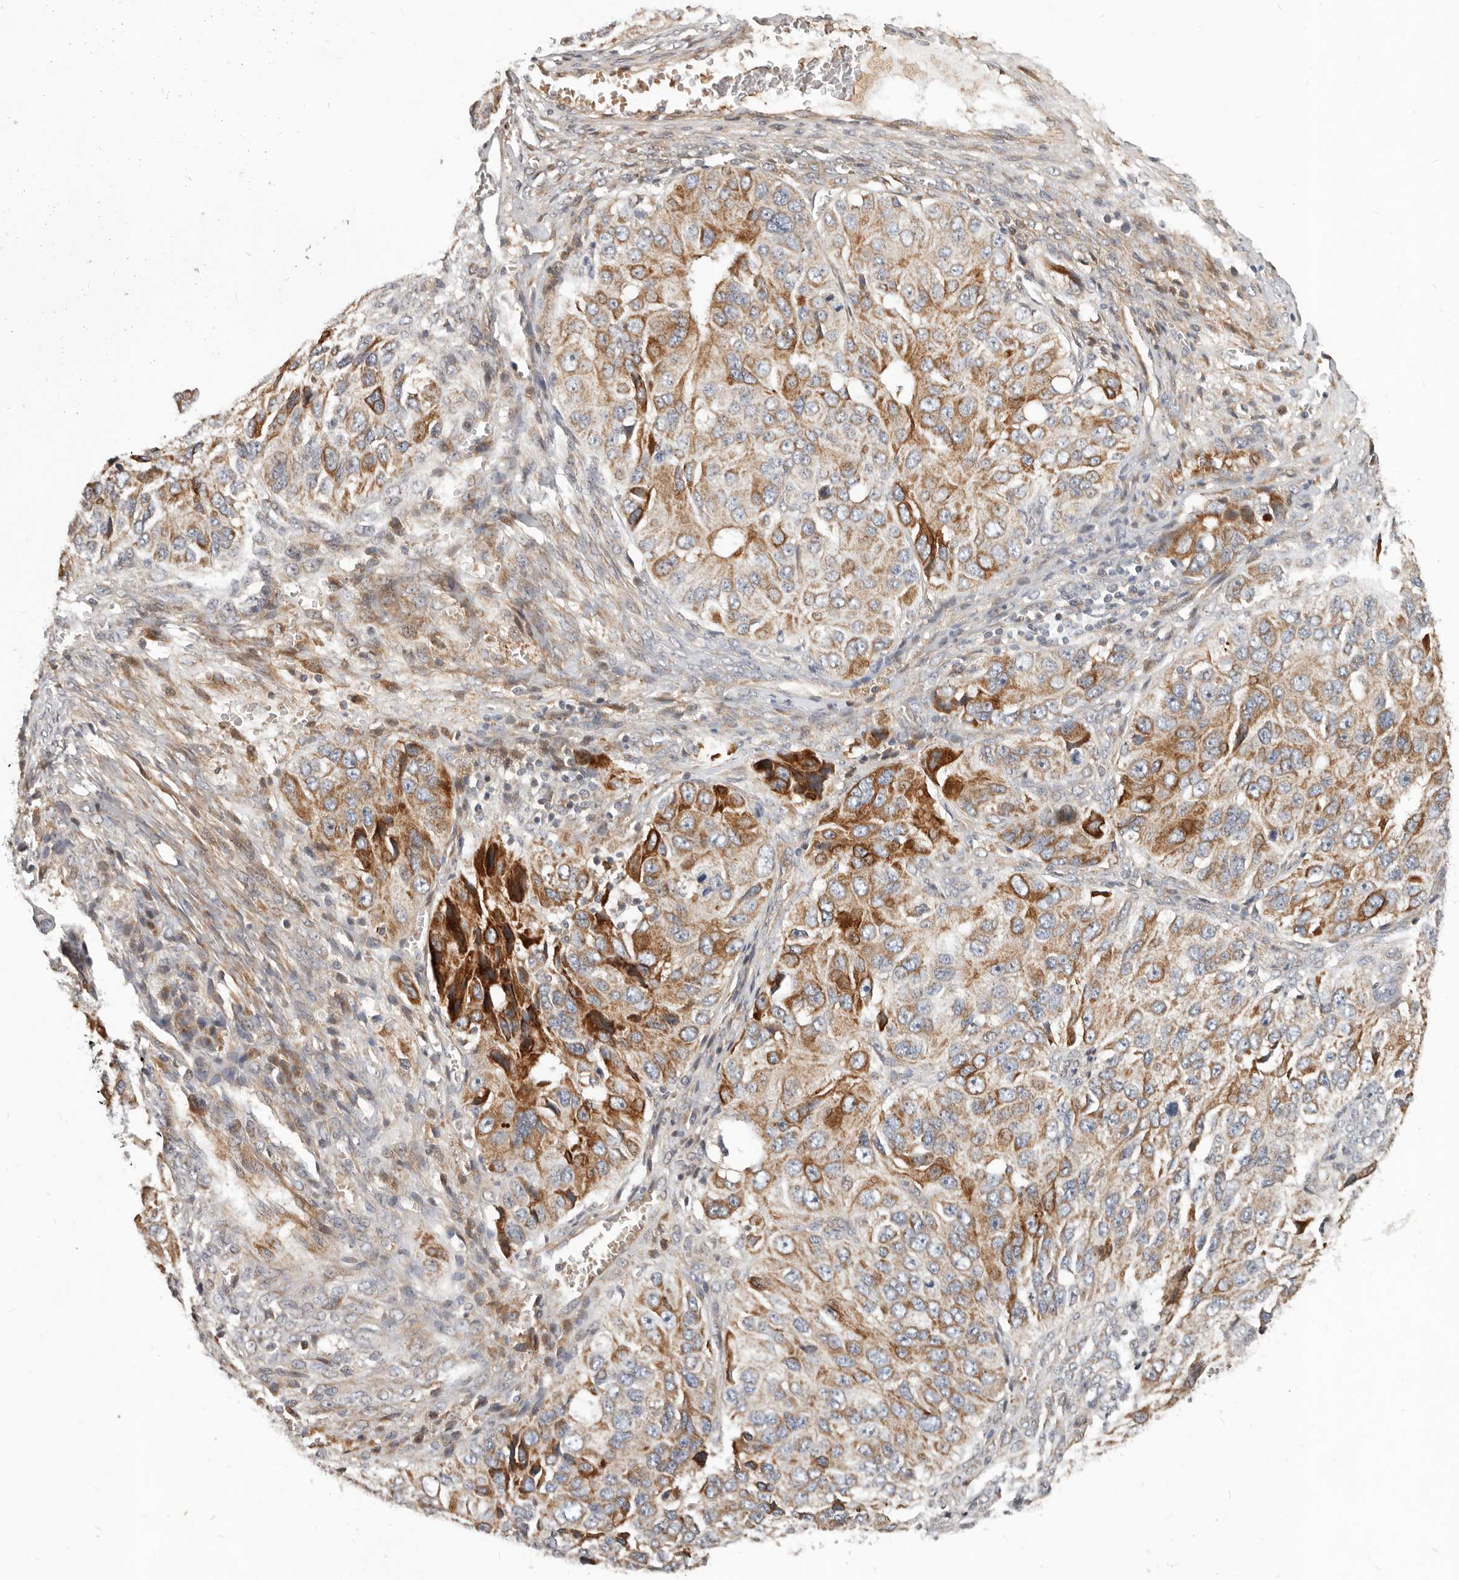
{"staining": {"intensity": "moderate", "quantity": ">75%", "location": "cytoplasmic/membranous"}, "tissue": "ovarian cancer", "cell_type": "Tumor cells", "image_type": "cancer", "snomed": [{"axis": "morphology", "description": "Carcinoma, endometroid"}, {"axis": "topography", "description": "Ovary"}], "caption": "Brown immunohistochemical staining in endometroid carcinoma (ovarian) shows moderate cytoplasmic/membranous staining in about >75% of tumor cells. Using DAB (3,3'-diaminobenzidine) (brown) and hematoxylin (blue) stains, captured at high magnification using brightfield microscopy.", "gene": "NPY4R", "patient": {"sex": "female", "age": 51}}